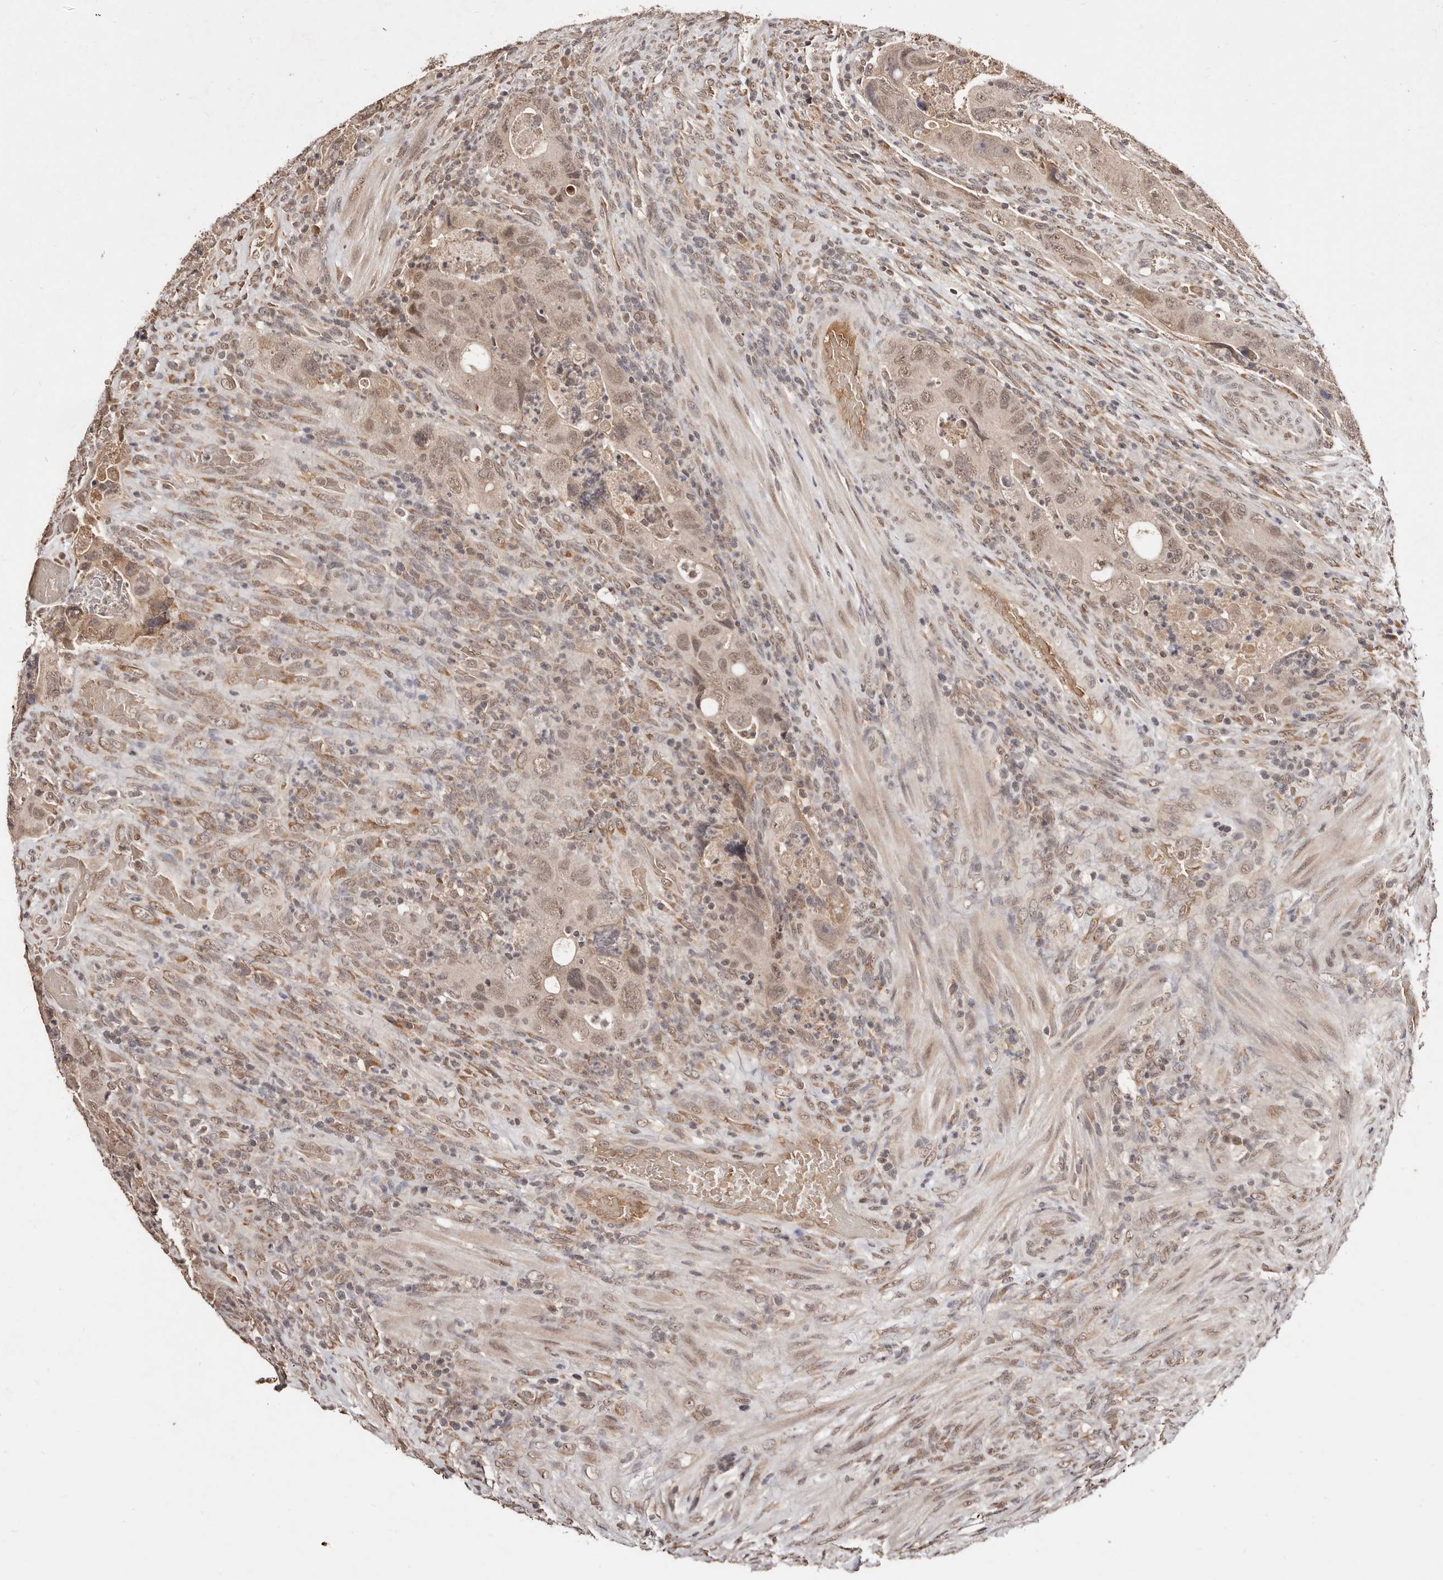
{"staining": {"intensity": "weak", "quantity": ">75%", "location": "nuclear"}, "tissue": "colorectal cancer", "cell_type": "Tumor cells", "image_type": "cancer", "snomed": [{"axis": "morphology", "description": "Adenocarcinoma, NOS"}, {"axis": "topography", "description": "Rectum"}], "caption": "About >75% of tumor cells in colorectal cancer reveal weak nuclear protein expression as visualized by brown immunohistochemical staining.", "gene": "BICRAL", "patient": {"sex": "male", "age": 63}}